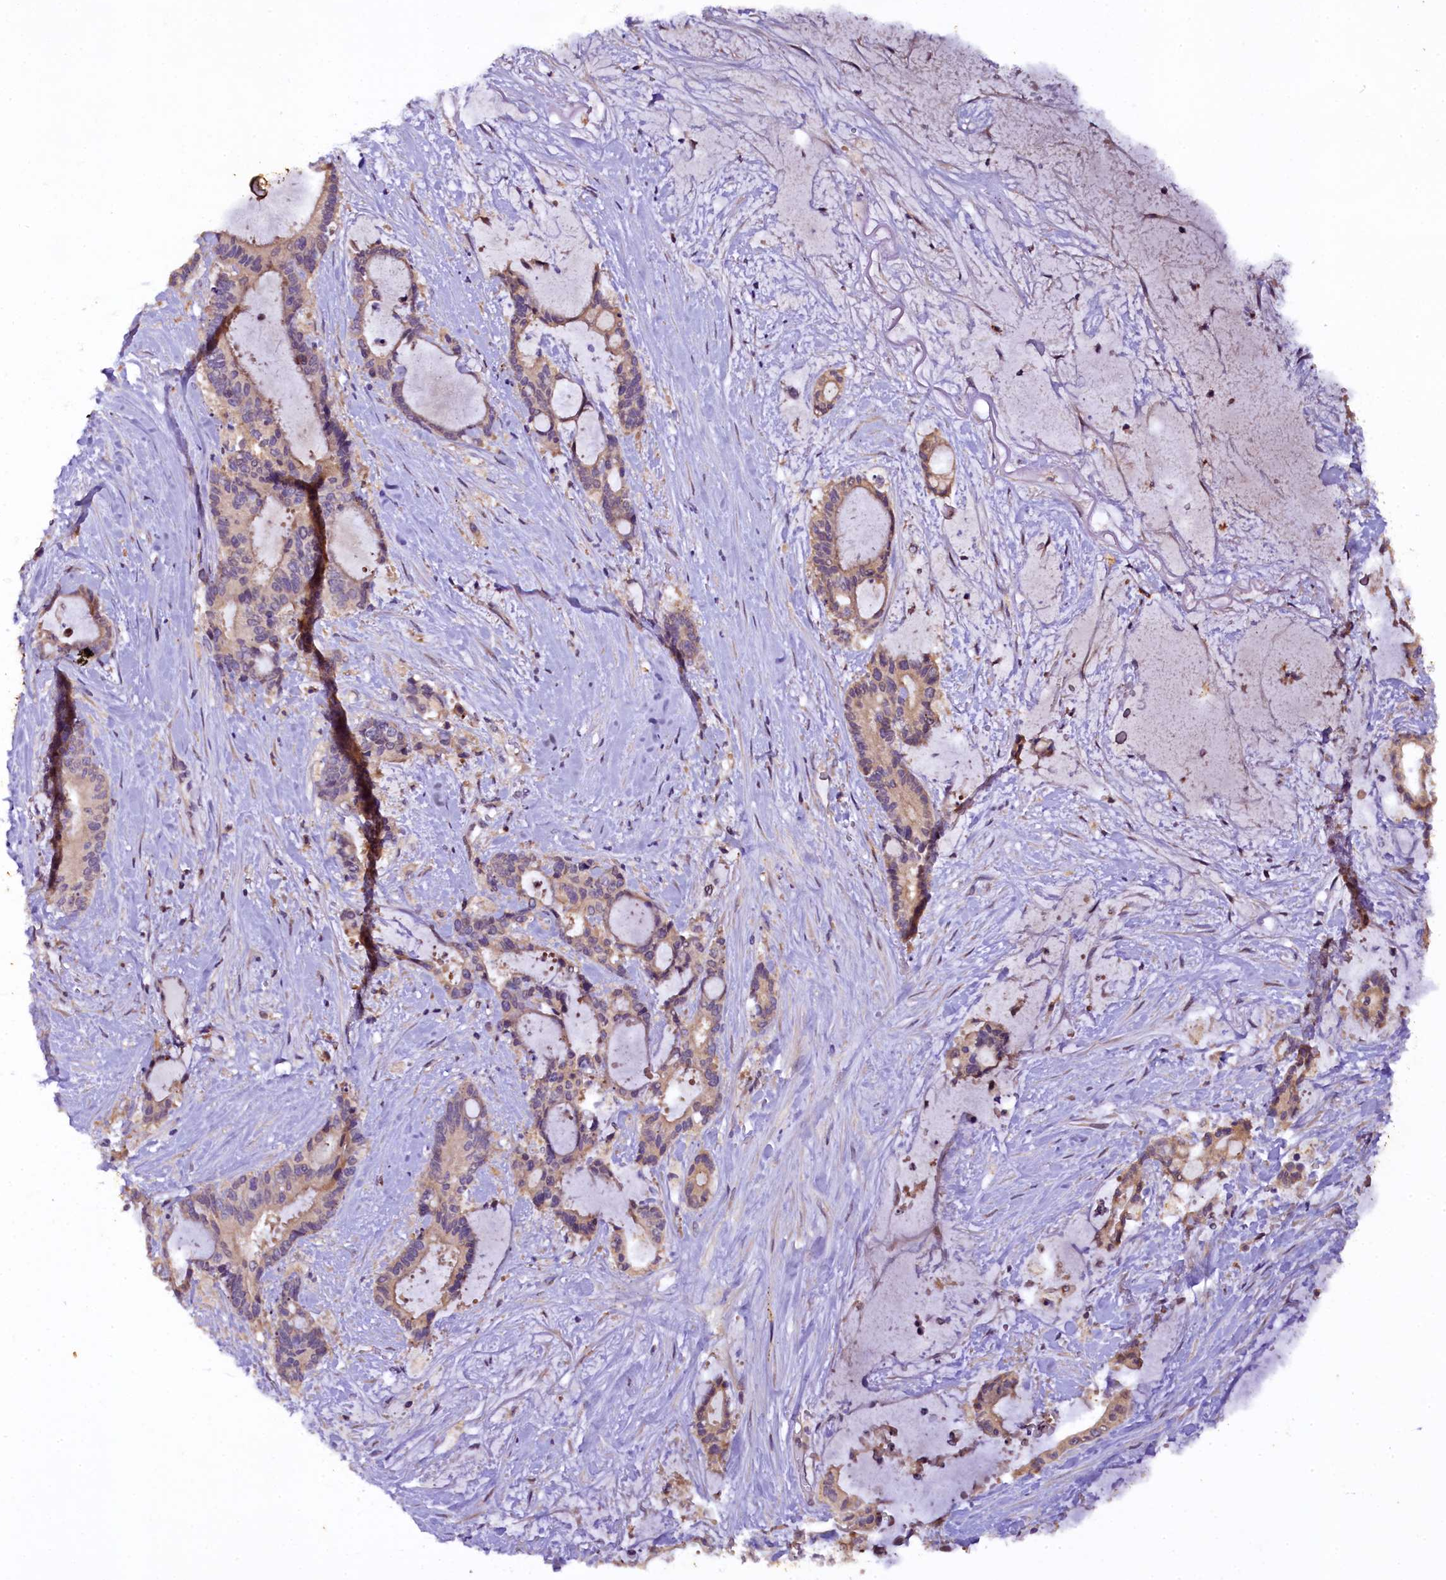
{"staining": {"intensity": "moderate", "quantity": ">75%", "location": "cytoplasmic/membranous"}, "tissue": "liver cancer", "cell_type": "Tumor cells", "image_type": "cancer", "snomed": [{"axis": "morphology", "description": "Normal tissue, NOS"}, {"axis": "morphology", "description": "Cholangiocarcinoma"}, {"axis": "topography", "description": "Liver"}, {"axis": "topography", "description": "Peripheral nerve tissue"}], "caption": "The micrograph shows a brown stain indicating the presence of a protein in the cytoplasmic/membranous of tumor cells in liver cholangiocarcinoma.", "gene": "PLXNB1", "patient": {"sex": "female", "age": 73}}